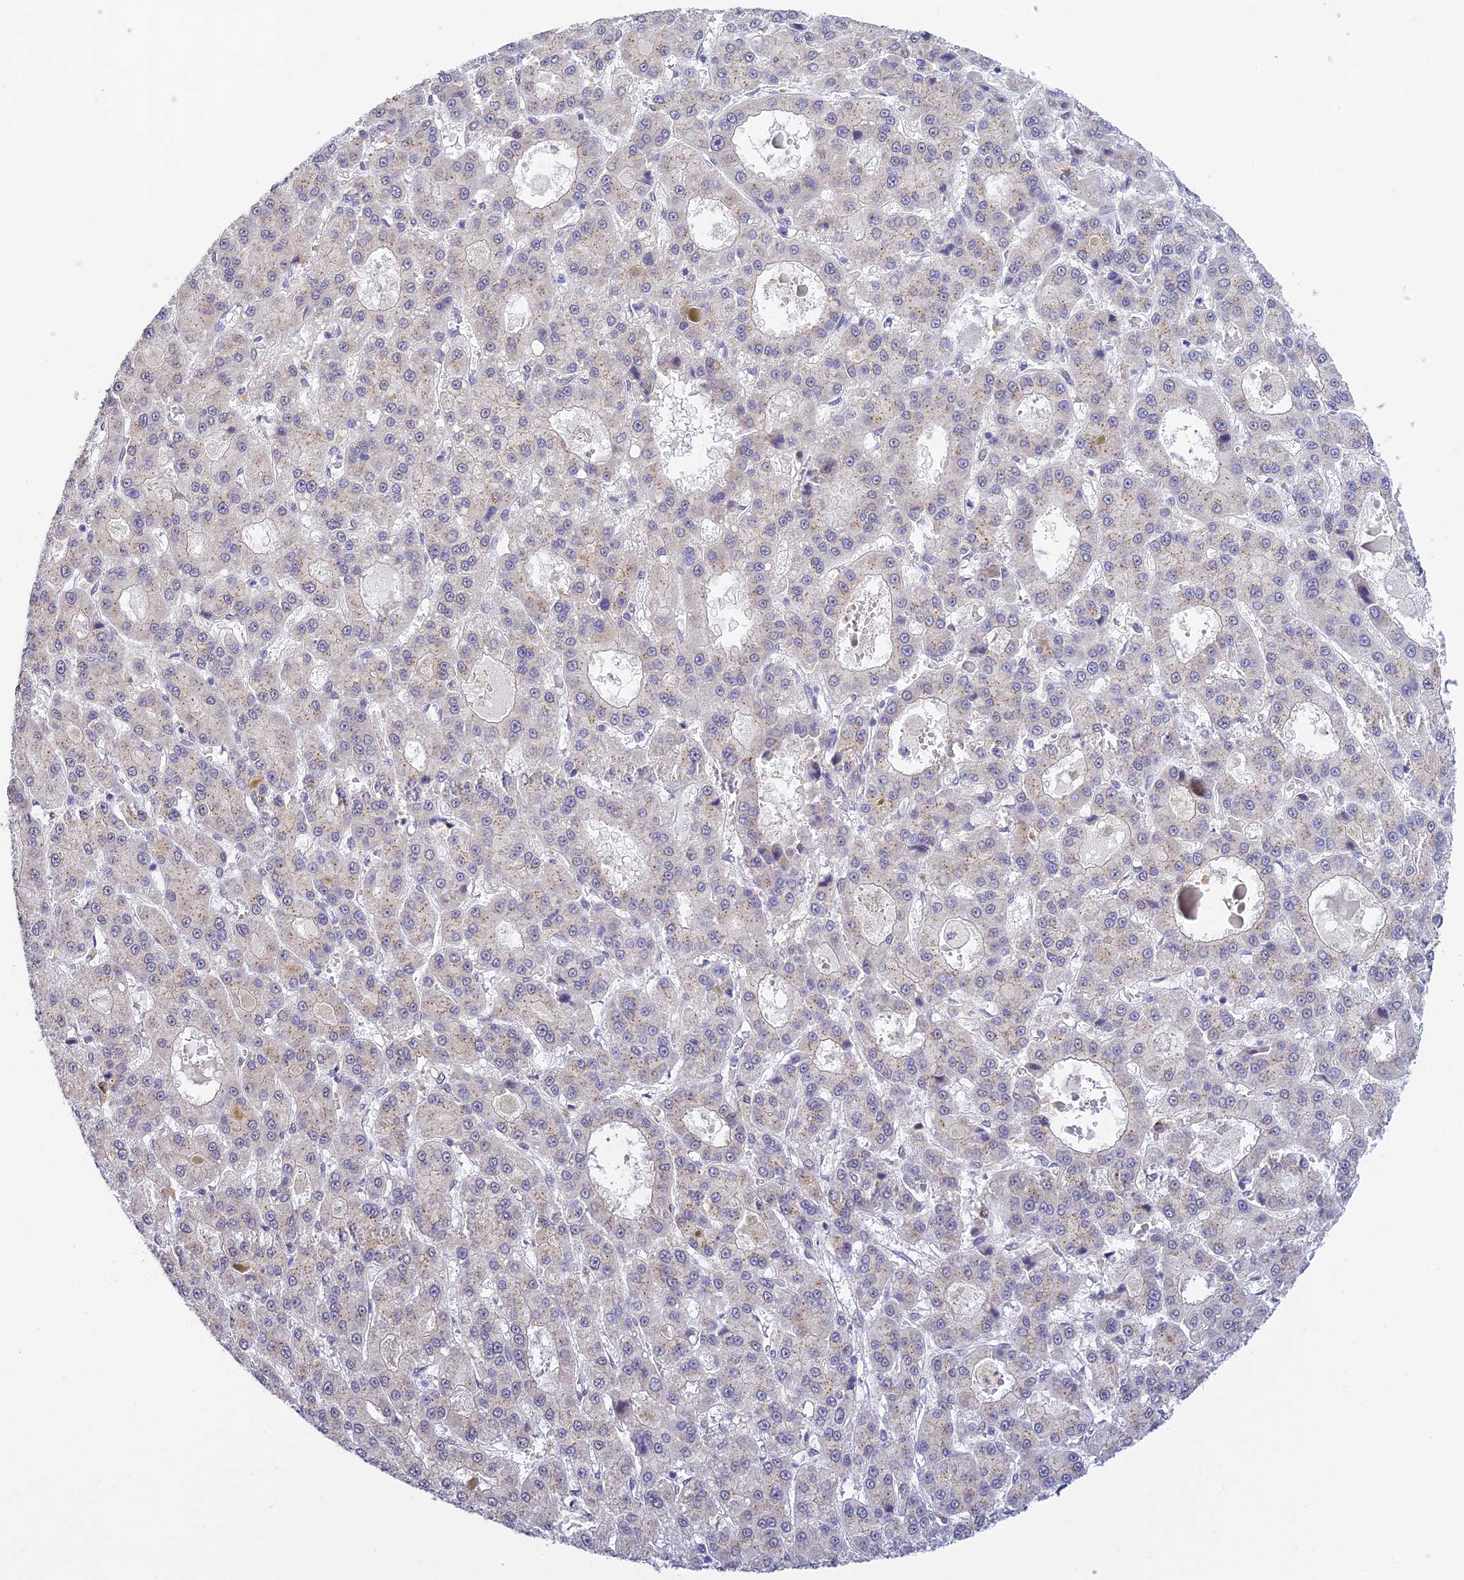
{"staining": {"intensity": "negative", "quantity": "none", "location": "none"}, "tissue": "liver cancer", "cell_type": "Tumor cells", "image_type": "cancer", "snomed": [{"axis": "morphology", "description": "Carcinoma, Hepatocellular, NOS"}, {"axis": "topography", "description": "Liver"}], "caption": "Human liver hepatocellular carcinoma stained for a protein using immunohistochemistry demonstrates no positivity in tumor cells.", "gene": "INKA1", "patient": {"sex": "male", "age": 70}}